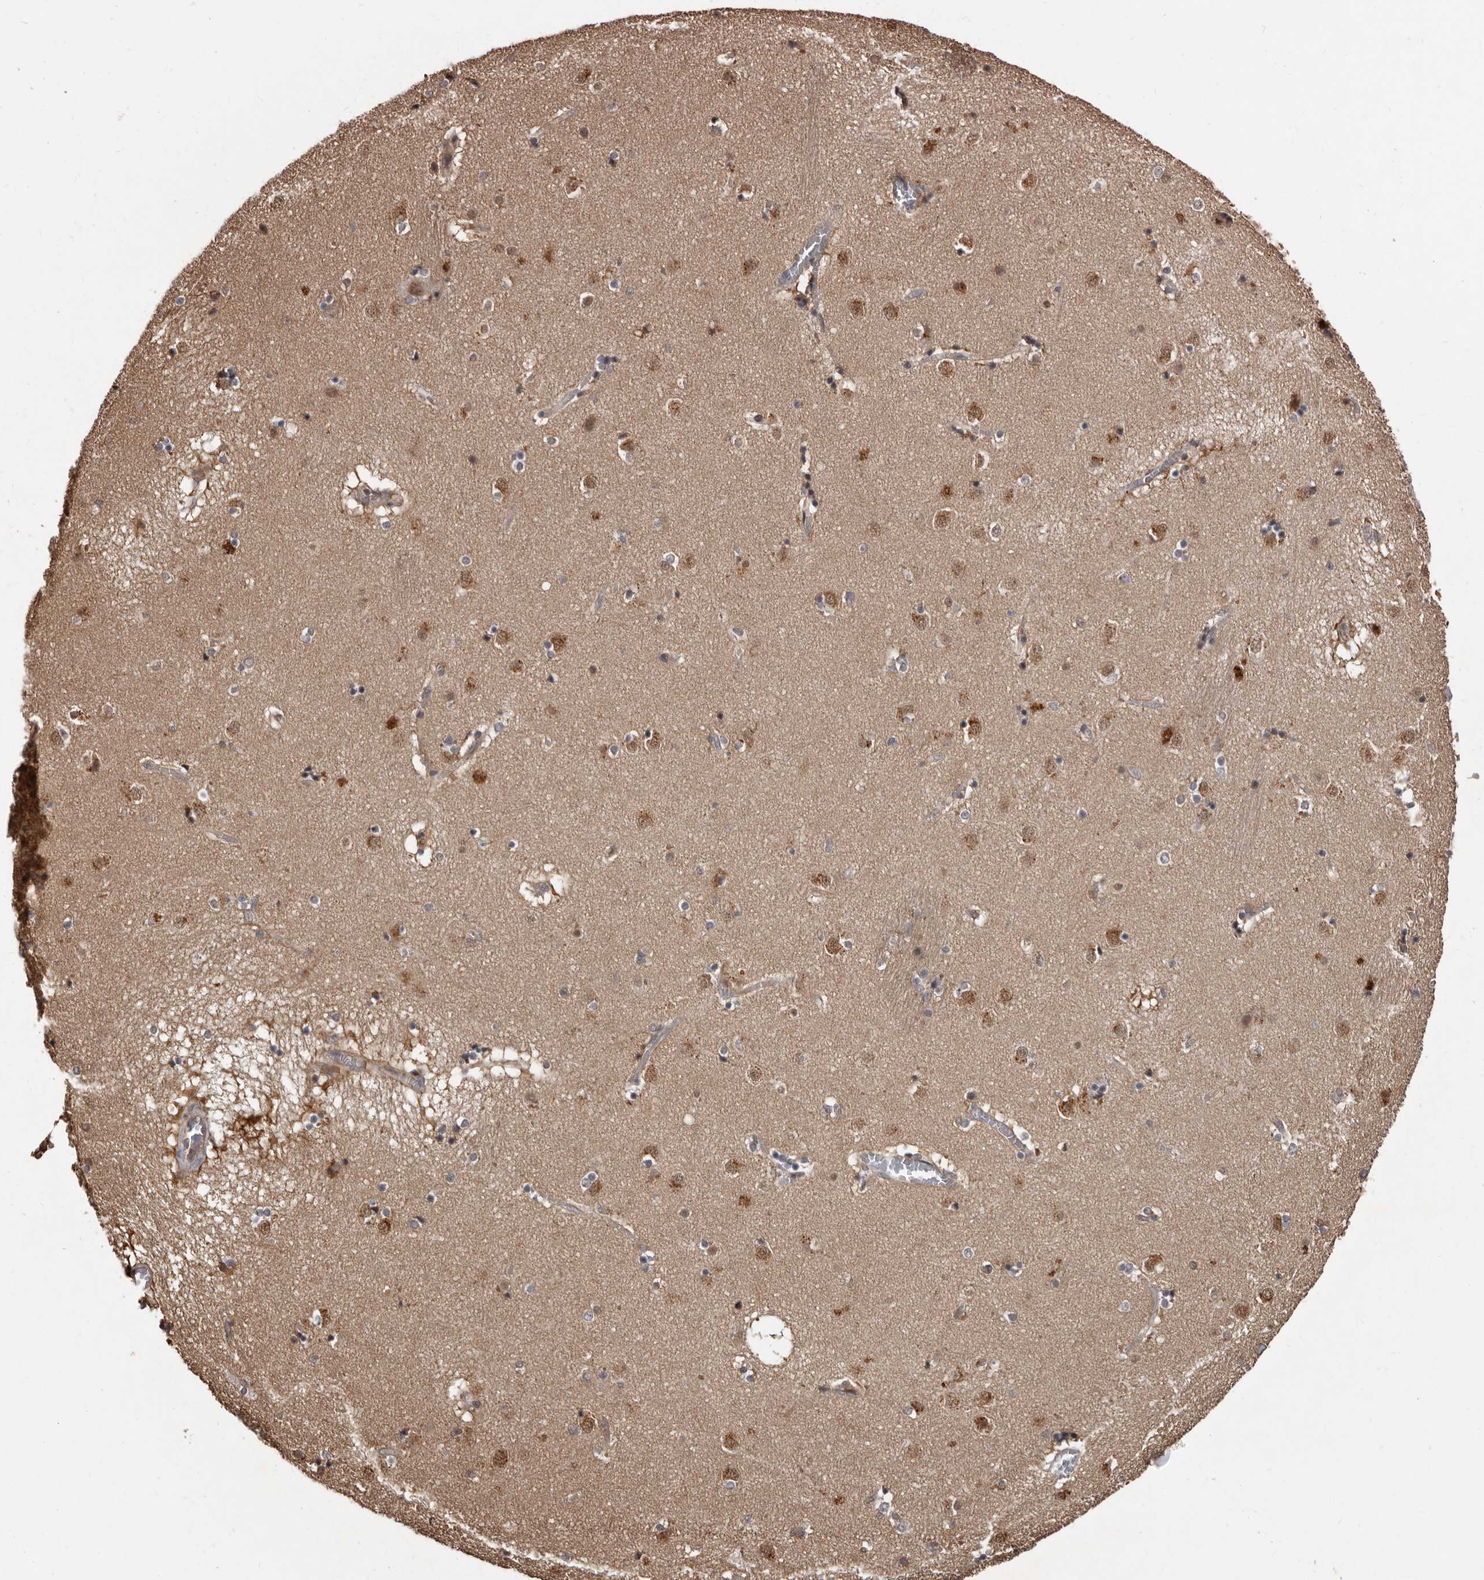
{"staining": {"intensity": "moderate", "quantity": "<25%", "location": "nuclear"}, "tissue": "caudate", "cell_type": "Glial cells", "image_type": "normal", "snomed": [{"axis": "morphology", "description": "Normal tissue, NOS"}, {"axis": "topography", "description": "Lateral ventricle wall"}], "caption": "Immunohistochemical staining of unremarkable human caudate shows low levels of moderate nuclear expression in approximately <25% of glial cells.", "gene": "AHR", "patient": {"sex": "male", "age": 70}}